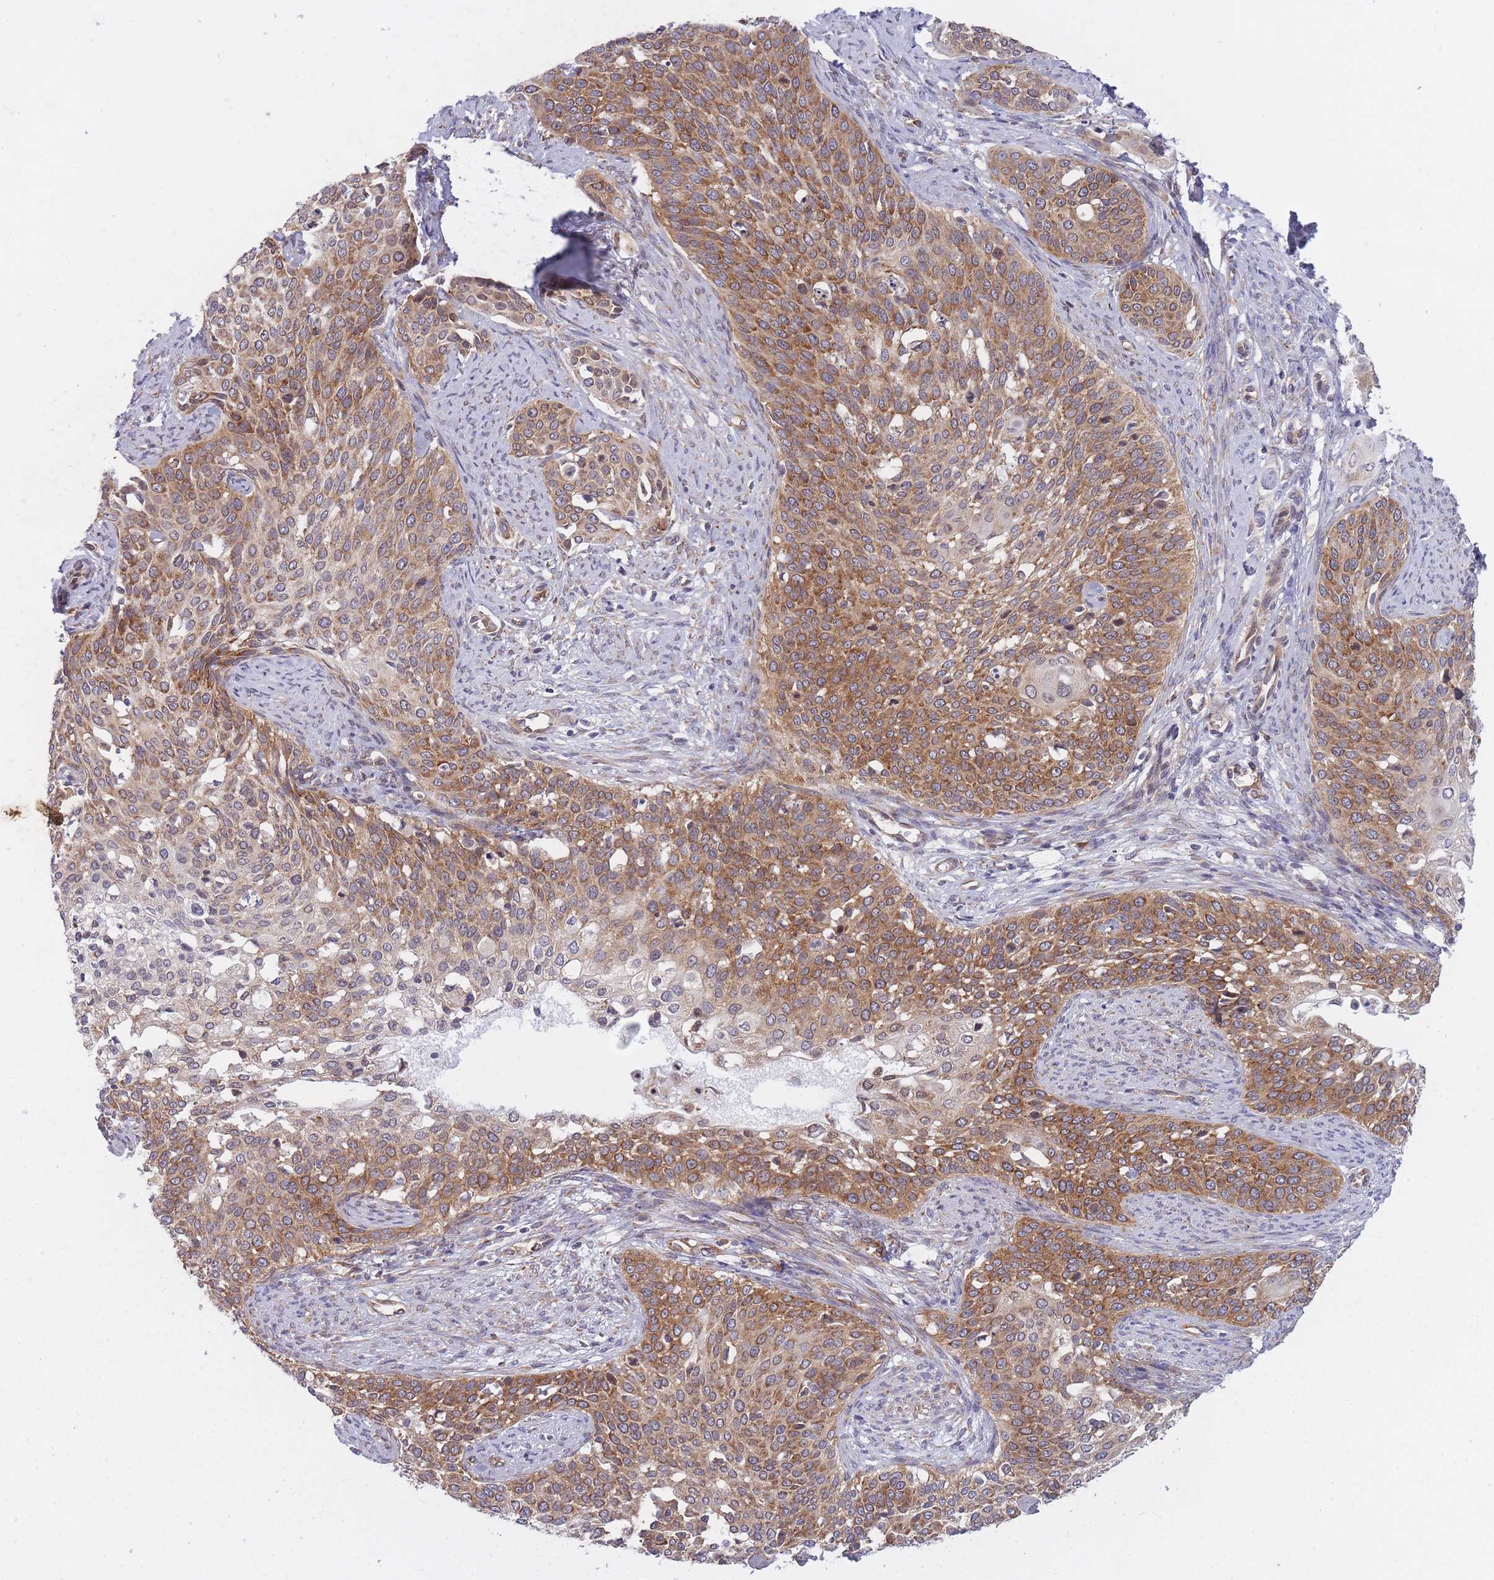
{"staining": {"intensity": "moderate", "quantity": ">75%", "location": "cytoplasmic/membranous"}, "tissue": "cervical cancer", "cell_type": "Tumor cells", "image_type": "cancer", "snomed": [{"axis": "morphology", "description": "Squamous cell carcinoma, NOS"}, {"axis": "topography", "description": "Cervix"}], "caption": "Protein staining exhibits moderate cytoplasmic/membranous staining in about >75% of tumor cells in cervical cancer (squamous cell carcinoma). (DAB = brown stain, brightfield microscopy at high magnification).", "gene": "CCDC124", "patient": {"sex": "female", "age": 44}}